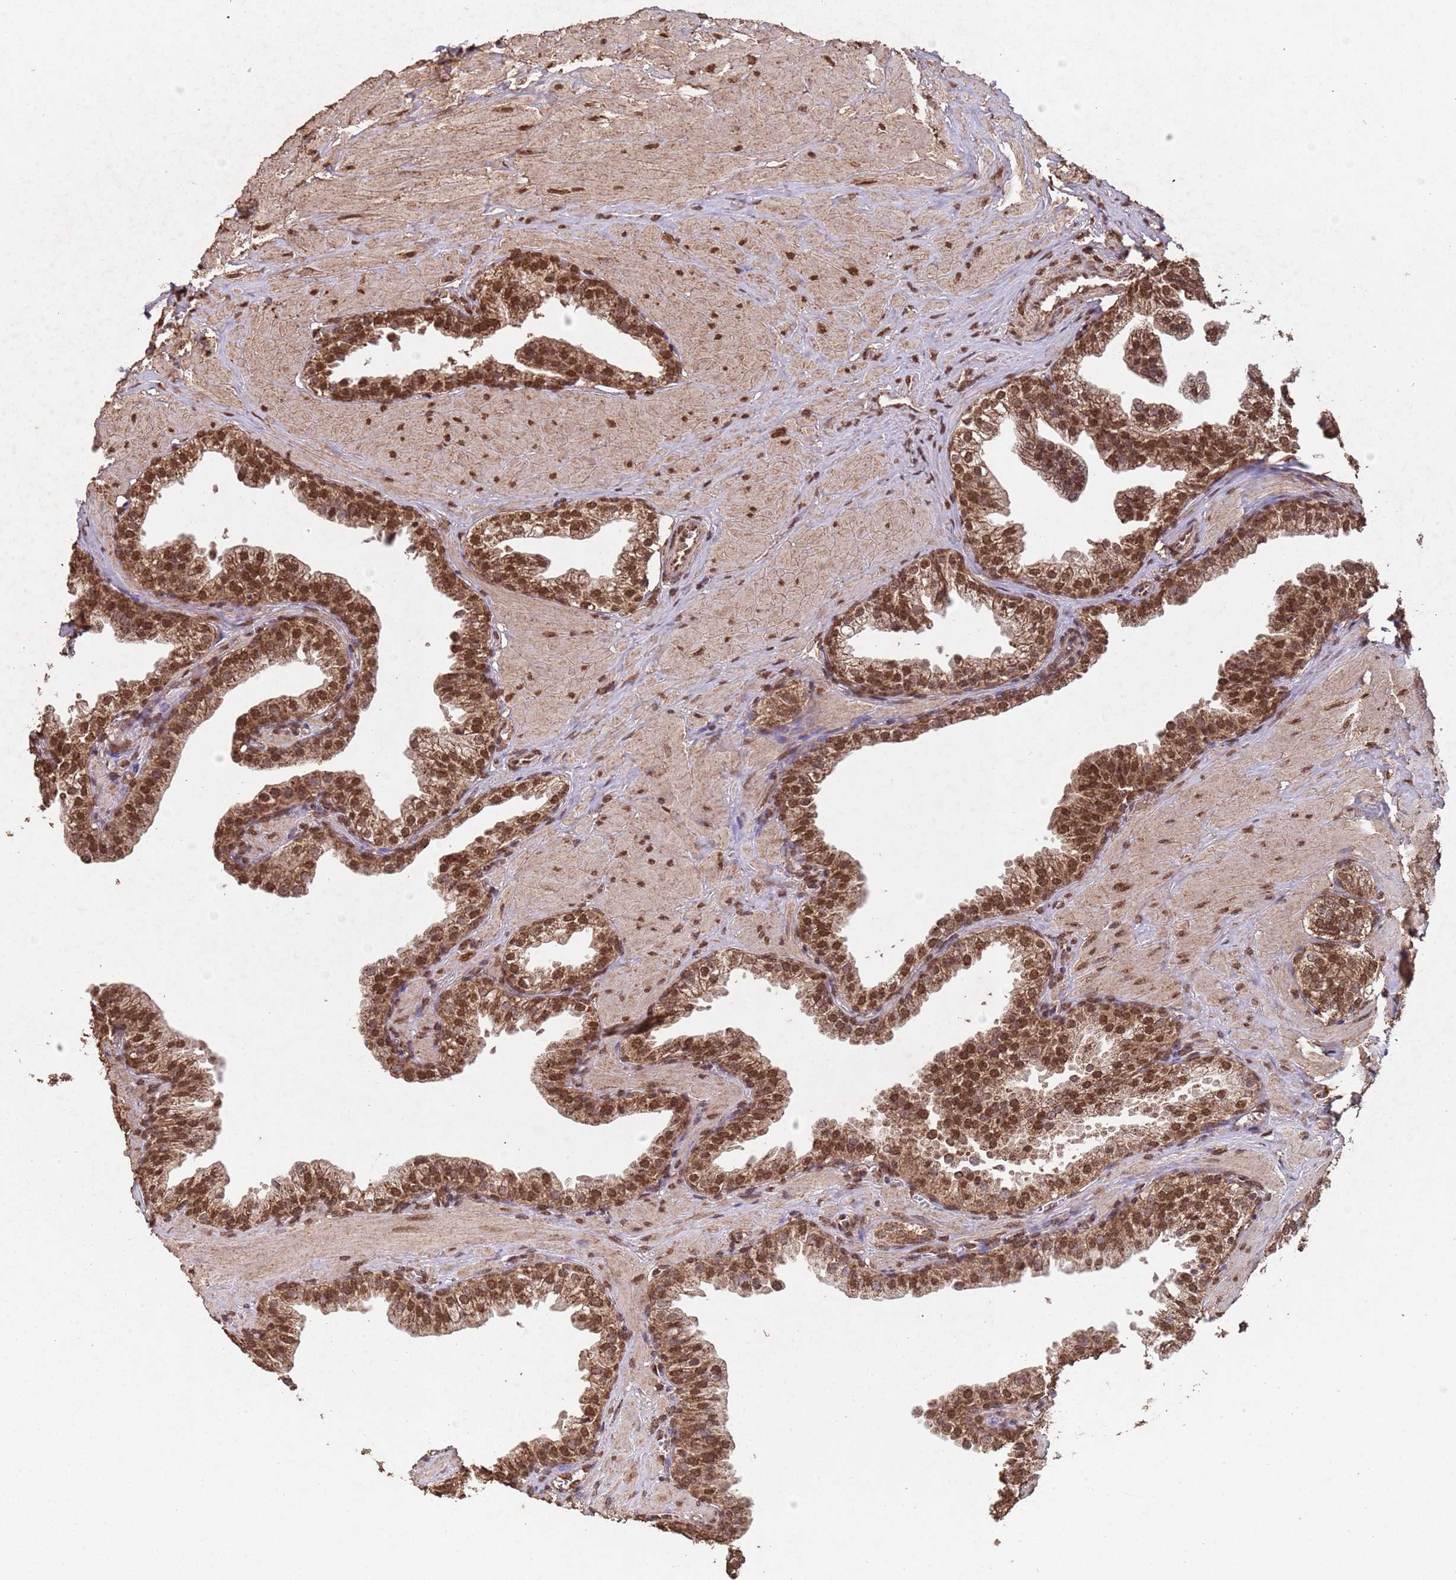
{"staining": {"intensity": "moderate", "quantity": ">75%", "location": "cytoplasmic/membranous,nuclear"}, "tissue": "prostate", "cell_type": "Glandular cells", "image_type": "normal", "snomed": [{"axis": "morphology", "description": "Normal tissue, NOS"}, {"axis": "topography", "description": "Prostate"}, {"axis": "topography", "description": "Peripheral nerve tissue"}], "caption": "Protein staining of normal prostate displays moderate cytoplasmic/membranous,nuclear positivity in about >75% of glandular cells.", "gene": "HDAC10", "patient": {"sex": "male", "age": 55}}